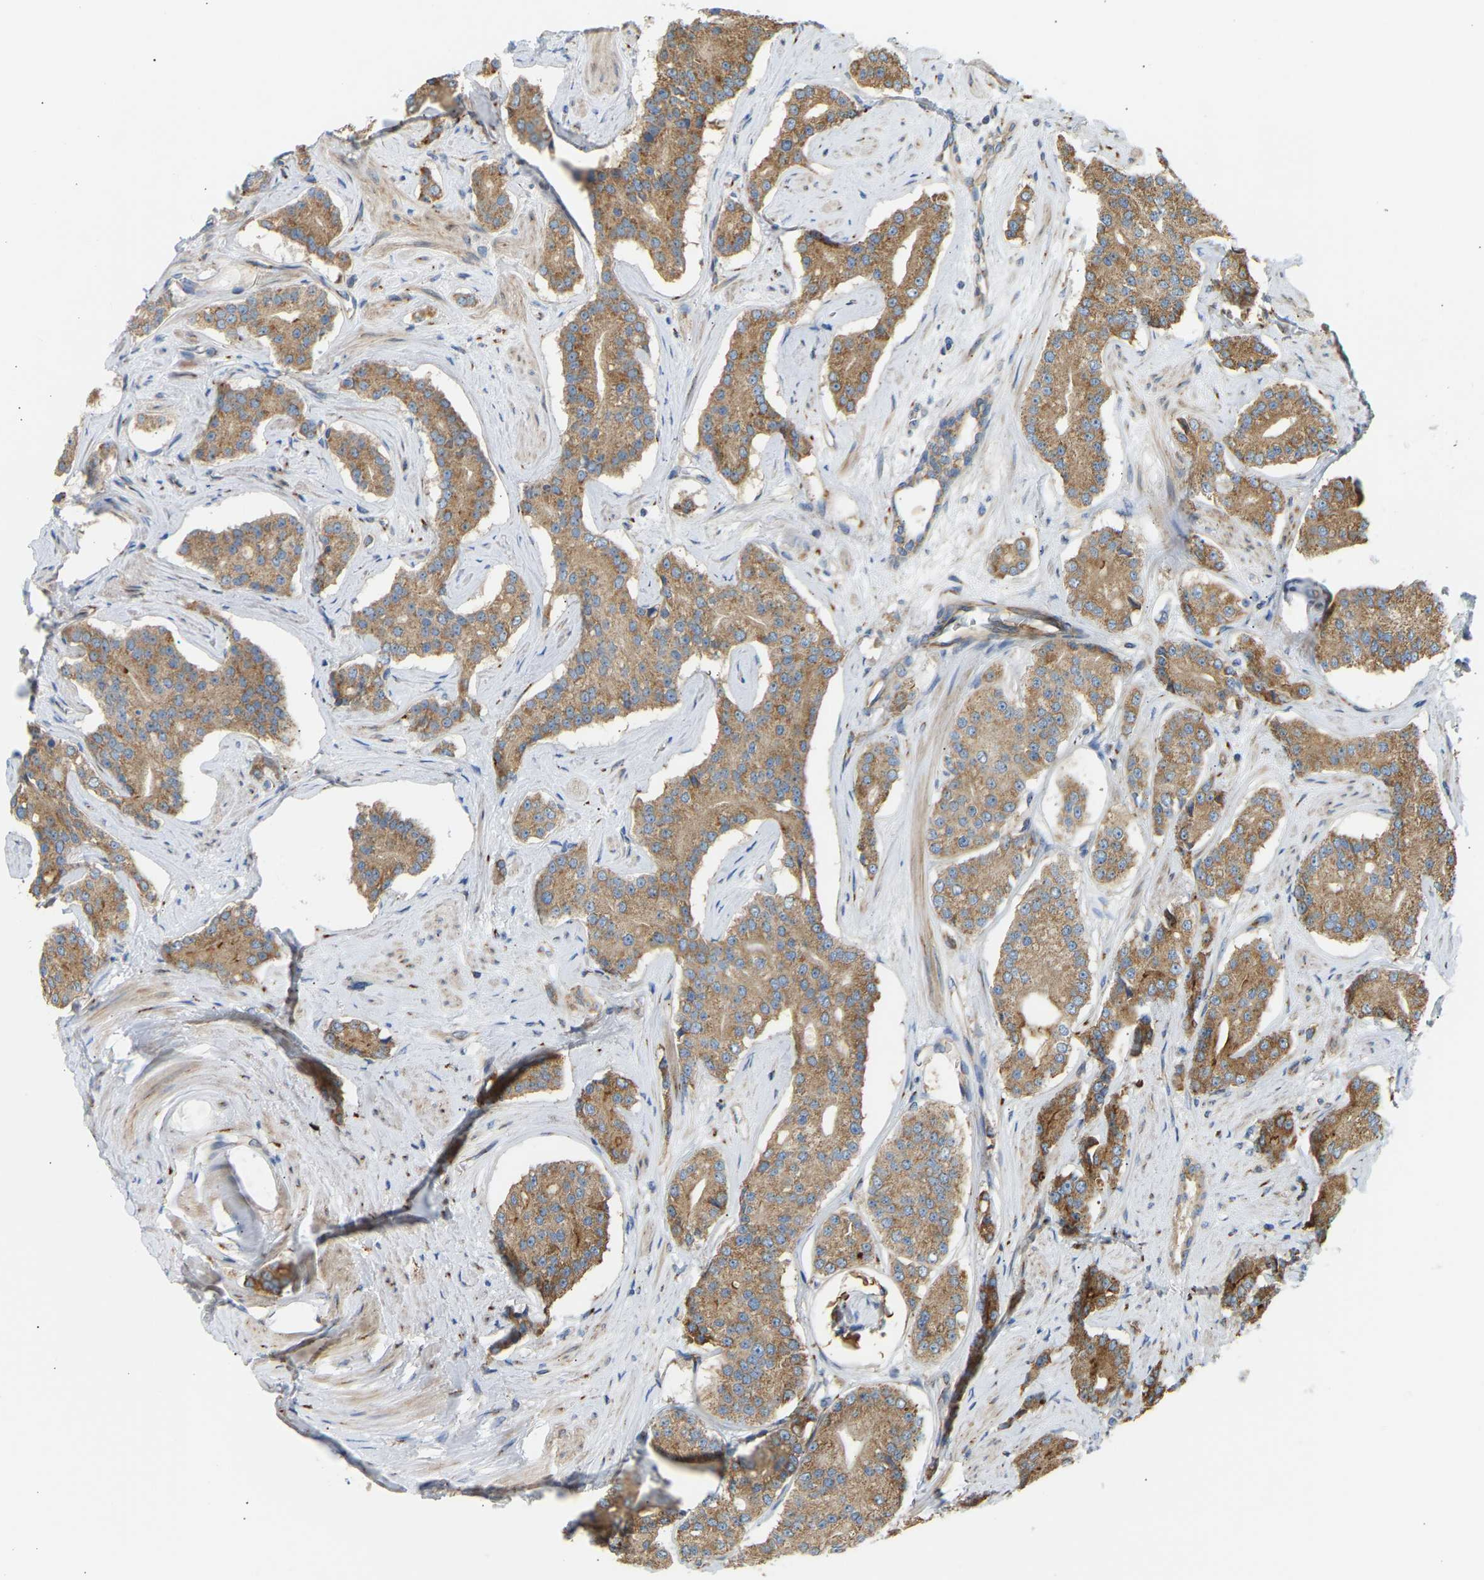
{"staining": {"intensity": "moderate", "quantity": ">75%", "location": "cytoplasmic/membranous"}, "tissue": "prostate cancer", "cell_type": "Tumor cells", "image_type": "cancer", "snomed": [{"axis": "morphology", "description": "Adenocarcinoma, High grade"}, {"axis": "topography", "description": "Prostate"}], "caption": "DAB immunohistochemical staining of human high-grade adenocarcinoma (prostate) exhibits moderate cytoplasmic/membranous protein staining in about >75% of tumor cells.", "gene": "YIPF2", "patient": {"sex": "male", "age": 71}}